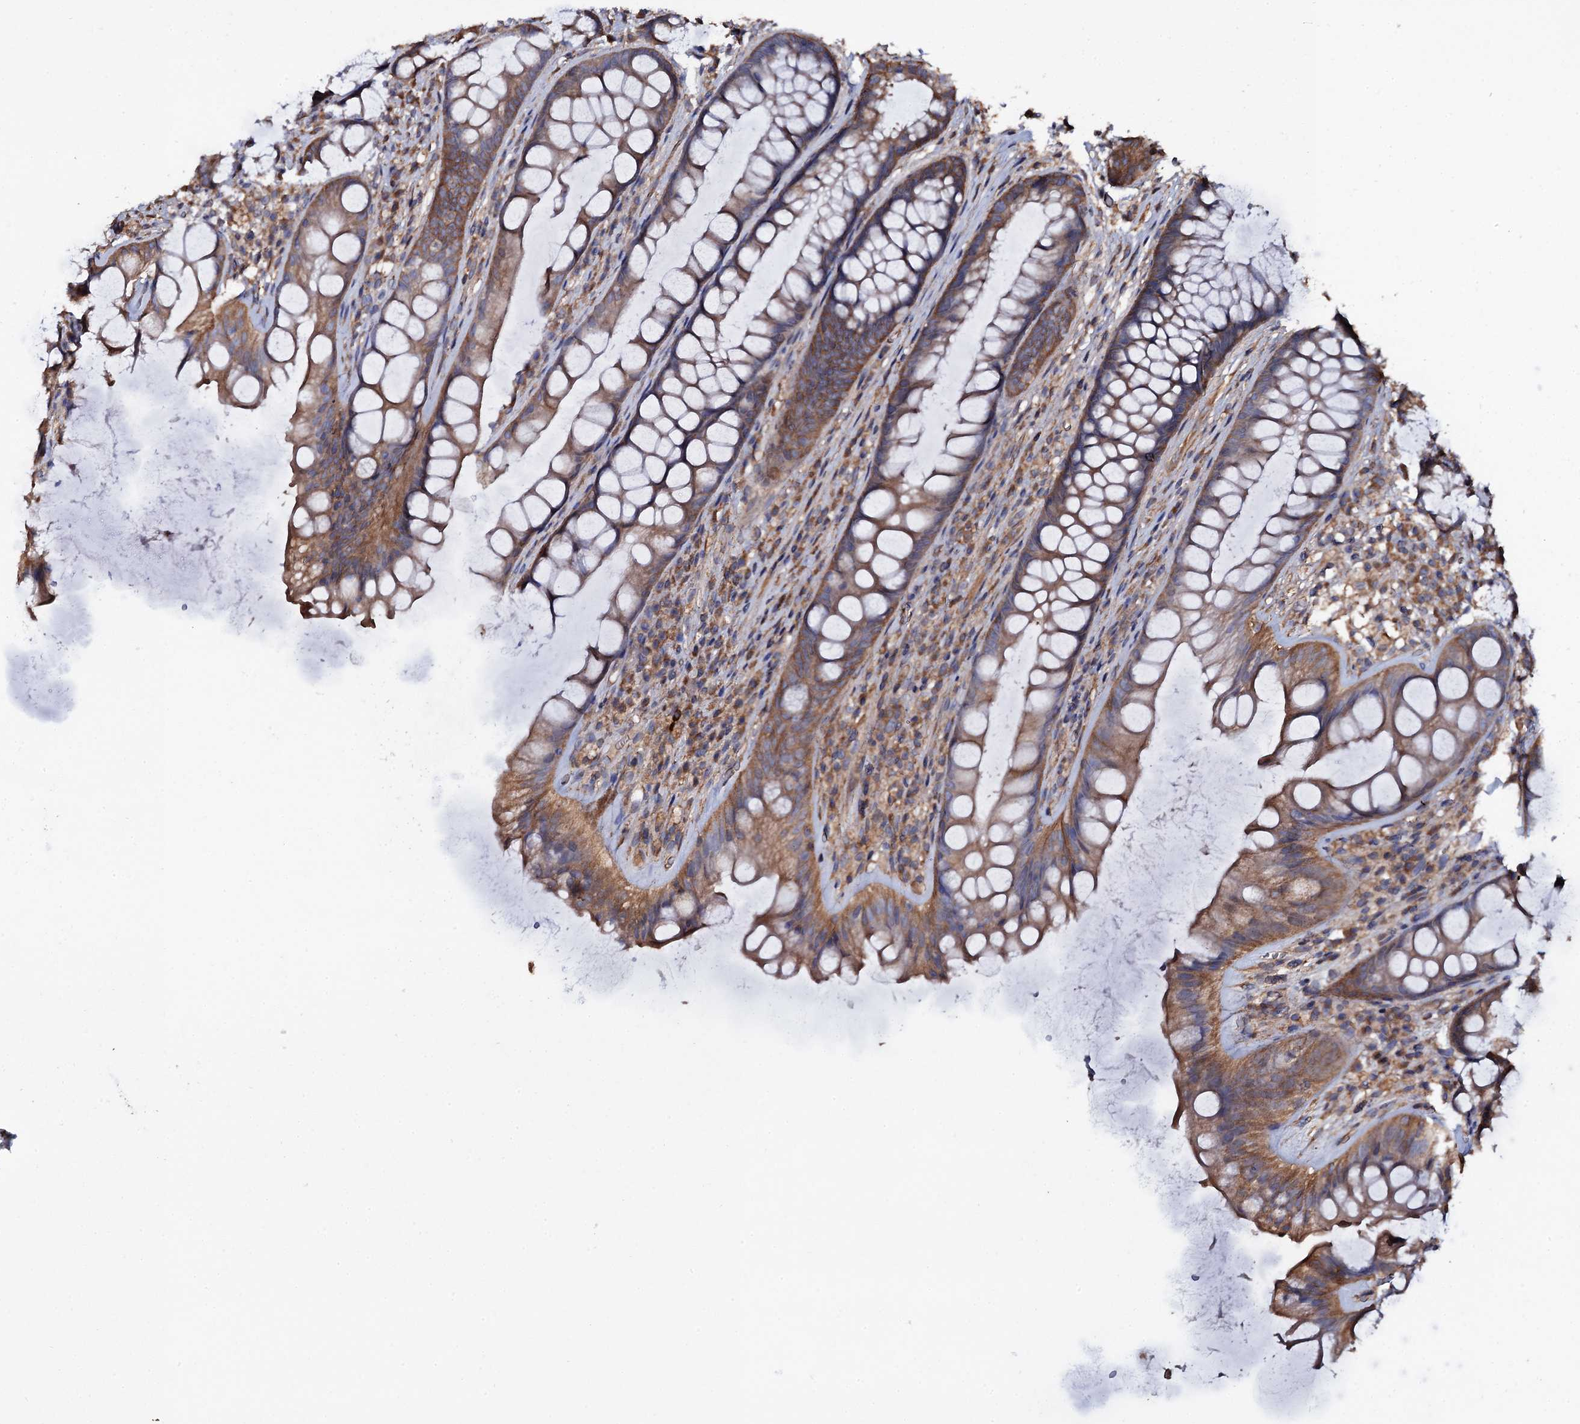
{"staining": {"intensity": "moderate", "quantity": ">75%", "location": "cytoplasmic/membranous"}, "tissue": "rectum", "cell_type": "Glandular cells", "image_type": "normal", "snomed": [{"axis": "morphology", "description": "Normal tissue, NOS"}, {"axis": "topography", "description": "Rectum"}], "caption": "A high-resolution photomicrograph shows IHC staining of normal rectum, which displays moderate cytoplasmic/membranous staining in approximately >75% of glandular cells. Nuclei are stained in blue.", "gene": "TTC23", "patient": {"sex": "male", "age": 74}}